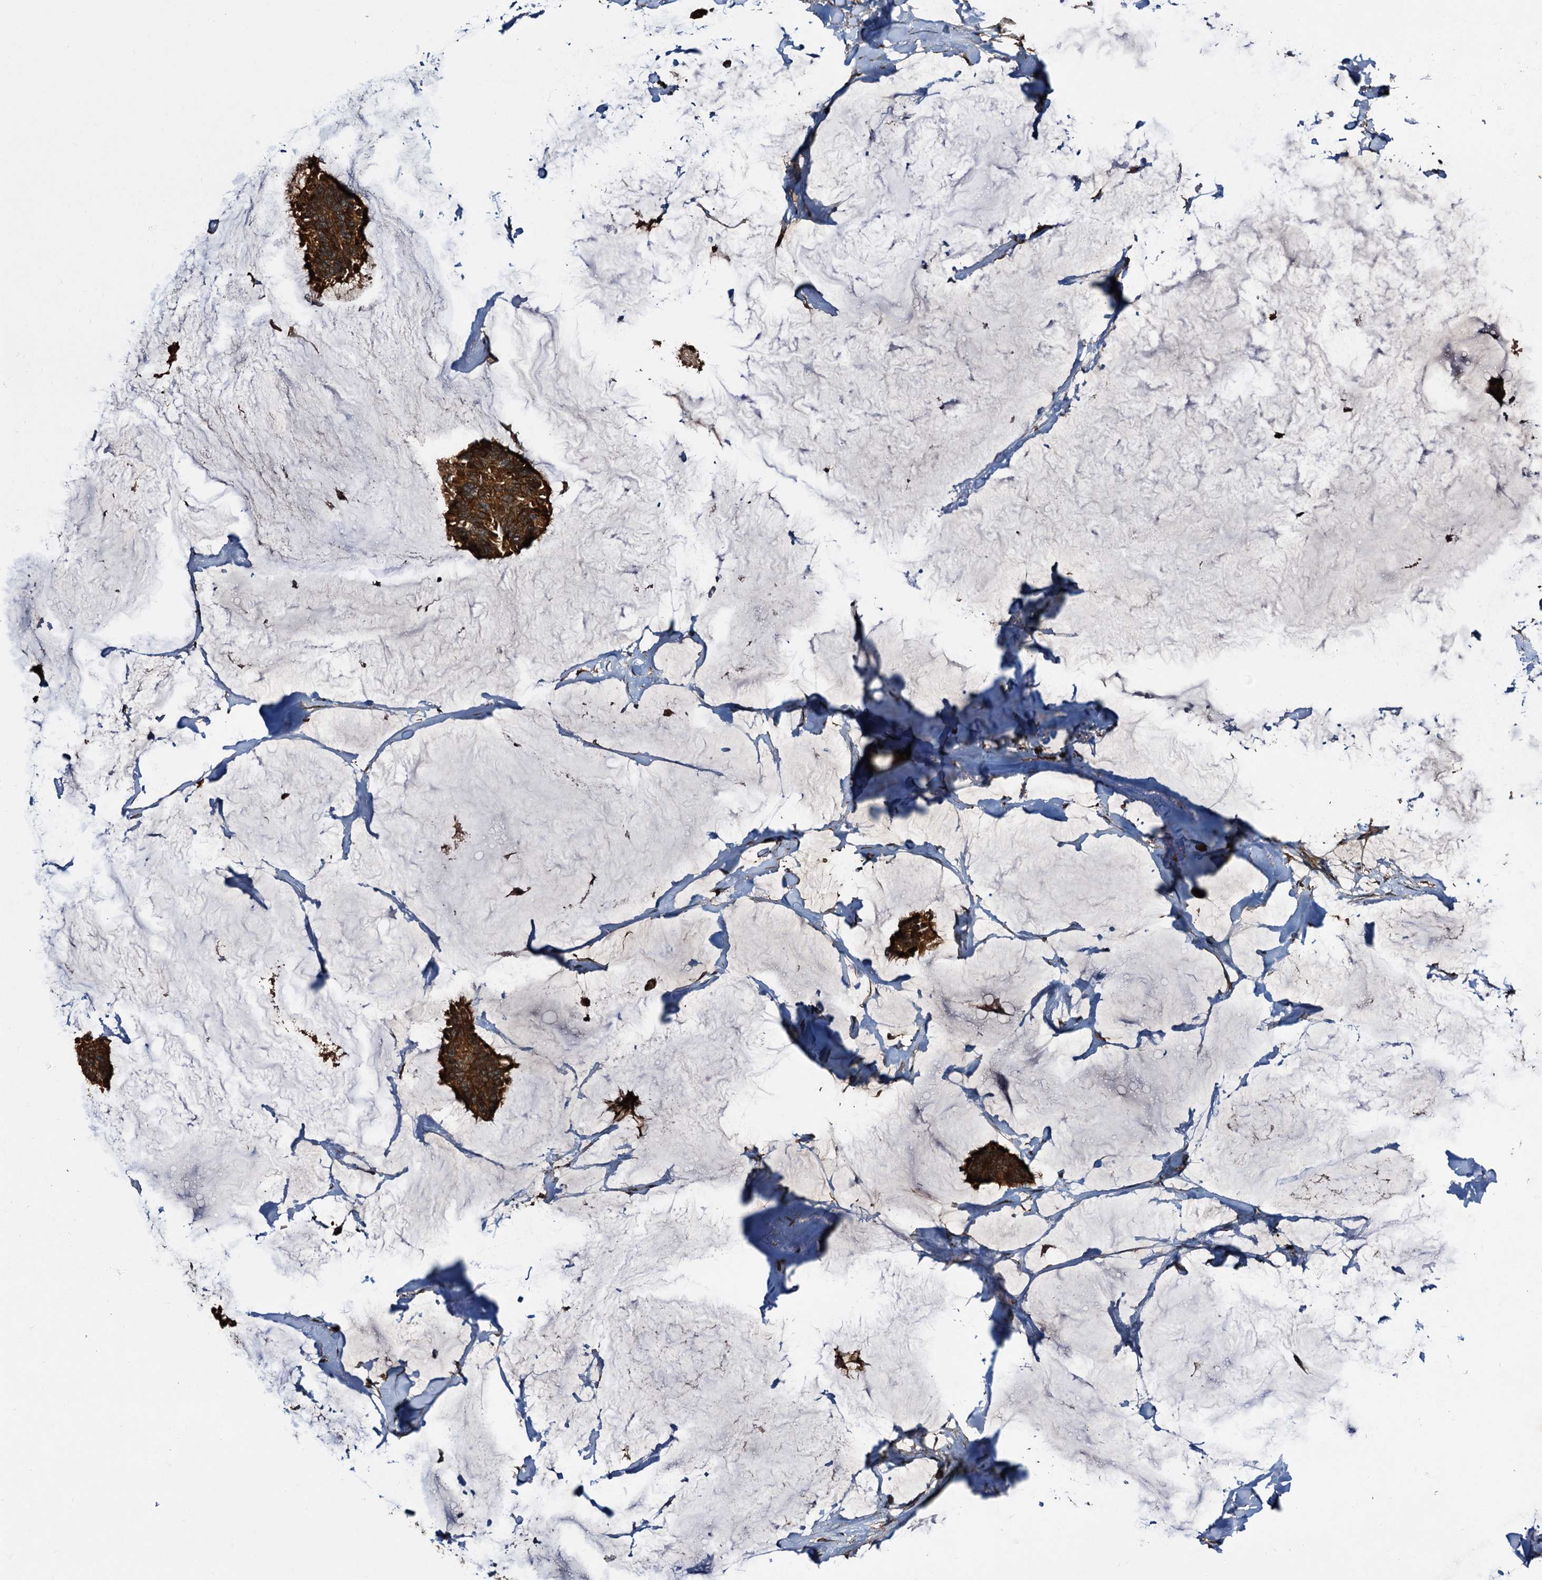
{"staining": {"intensity": "strong", "quantity": ">75%", "location": "cytoplasmic/membranous"}, "tissue": "breast cancer", "cell_type": "Tumor cells", "image_type": "cancer", "snomed": [{"axis": "morphology", "description": "Duct carcinoma"}, {"axis": "topography", "description": "Breast"}], "caption": "Breast invasive ductal carcinoma was stained to show a protein in brown. There is high levels of strong cytoplasmic/membranous positivity in about >75% of tumor cells.", "gene": "PEX5", "patient": {"sex": "female", "age": 93}}